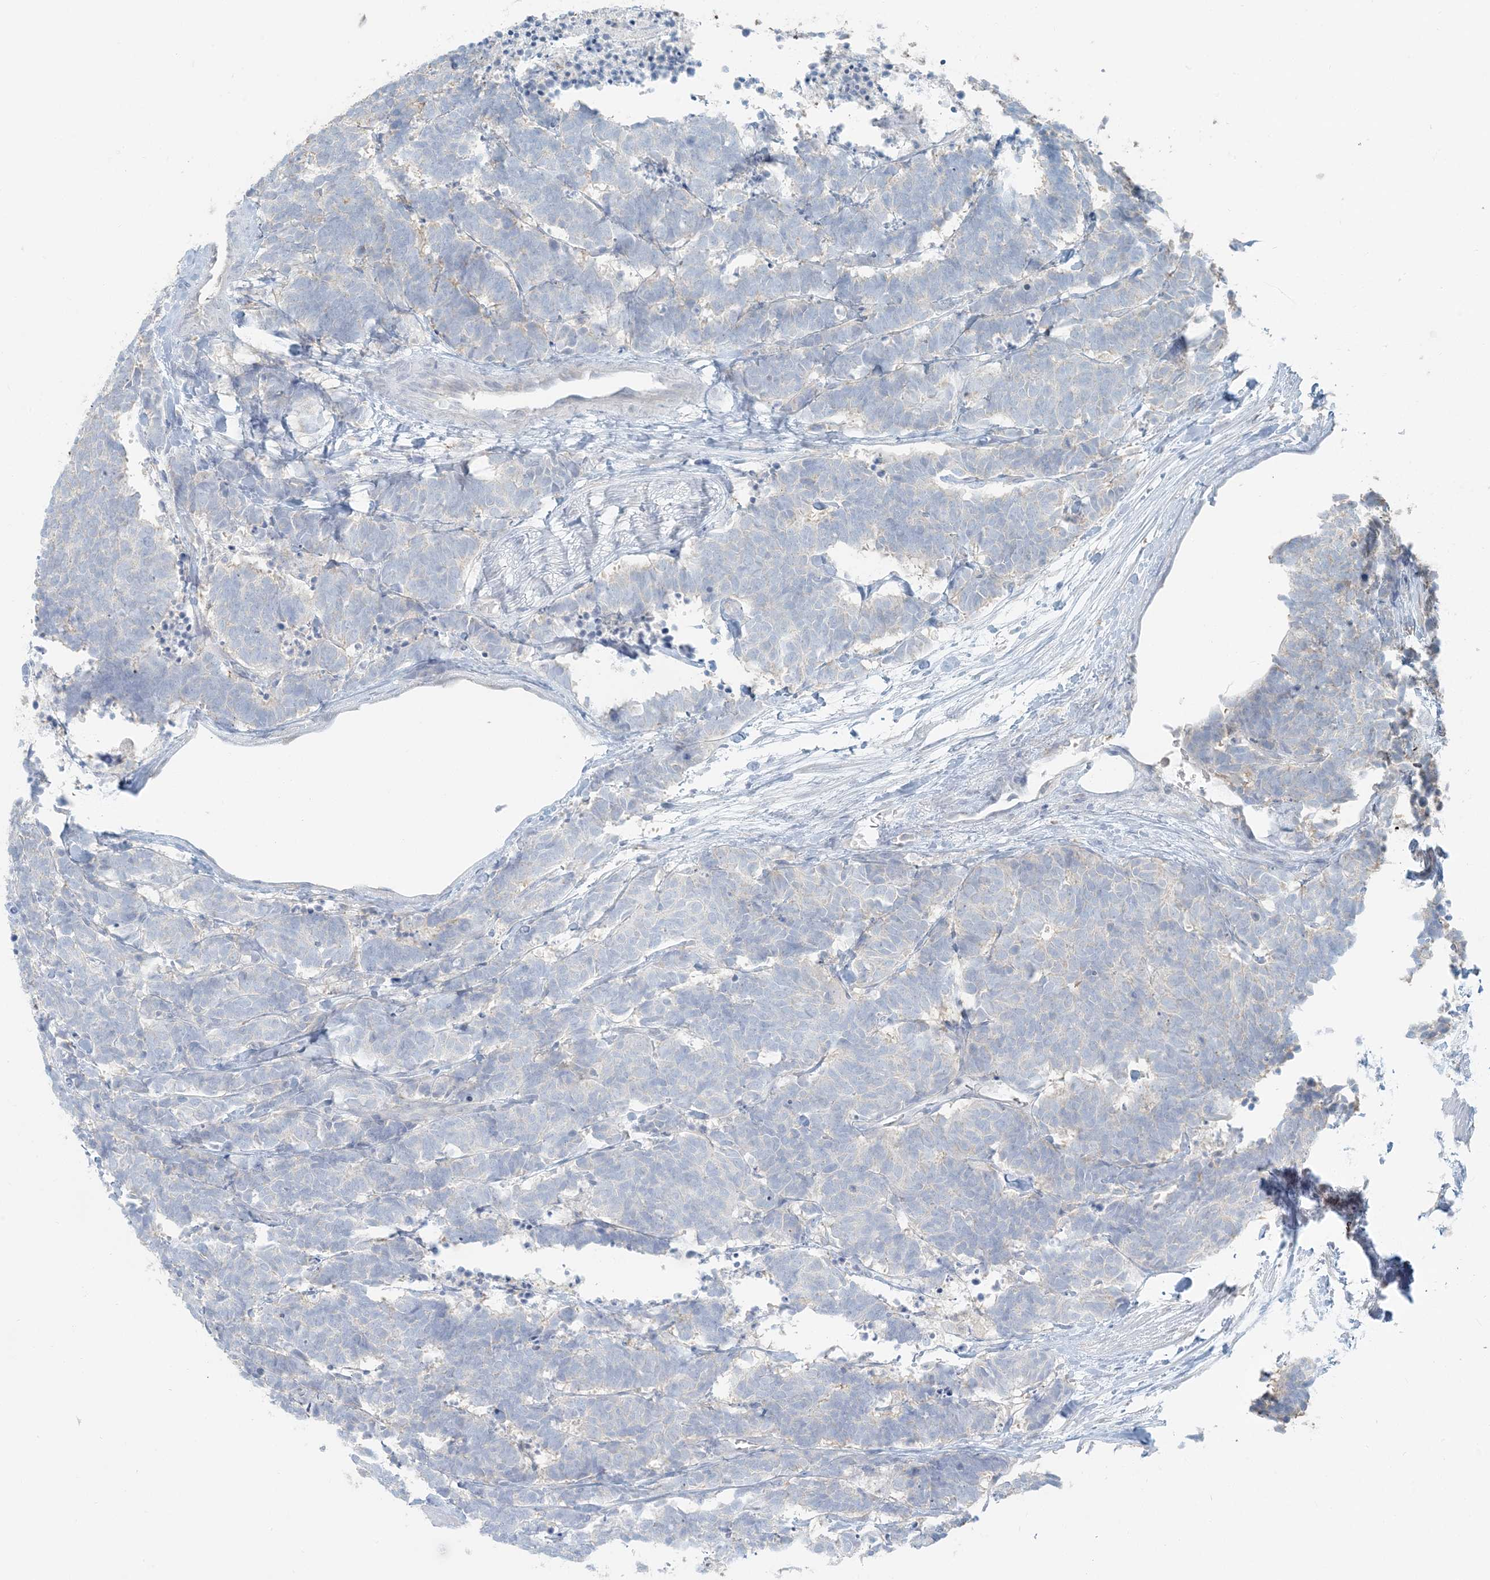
{"staining": {"intensity": "negative", "quantity": "none", "location": "none"}, "tissue": "carcinoid", "cell_type": "Tumor cells", "image_type": "cancer", "snomed": [{"axis": "morphology", "description": "Carcinoma, NOS"}, {"axis": "morphology", "description": "Carcinoid, malignant, NOS"}, {"axis": "topography", "description": "Urinary bladder"}], "caption": "A photomicrograph of carcinoid stained for a protein demonstrates no brown staining in tumor cells. (DAB immunohistochemistry visualized using brightfield microscopy, high magnification).", "gene": "HACL1", "patient": {"sex": "male", "age": 57}}